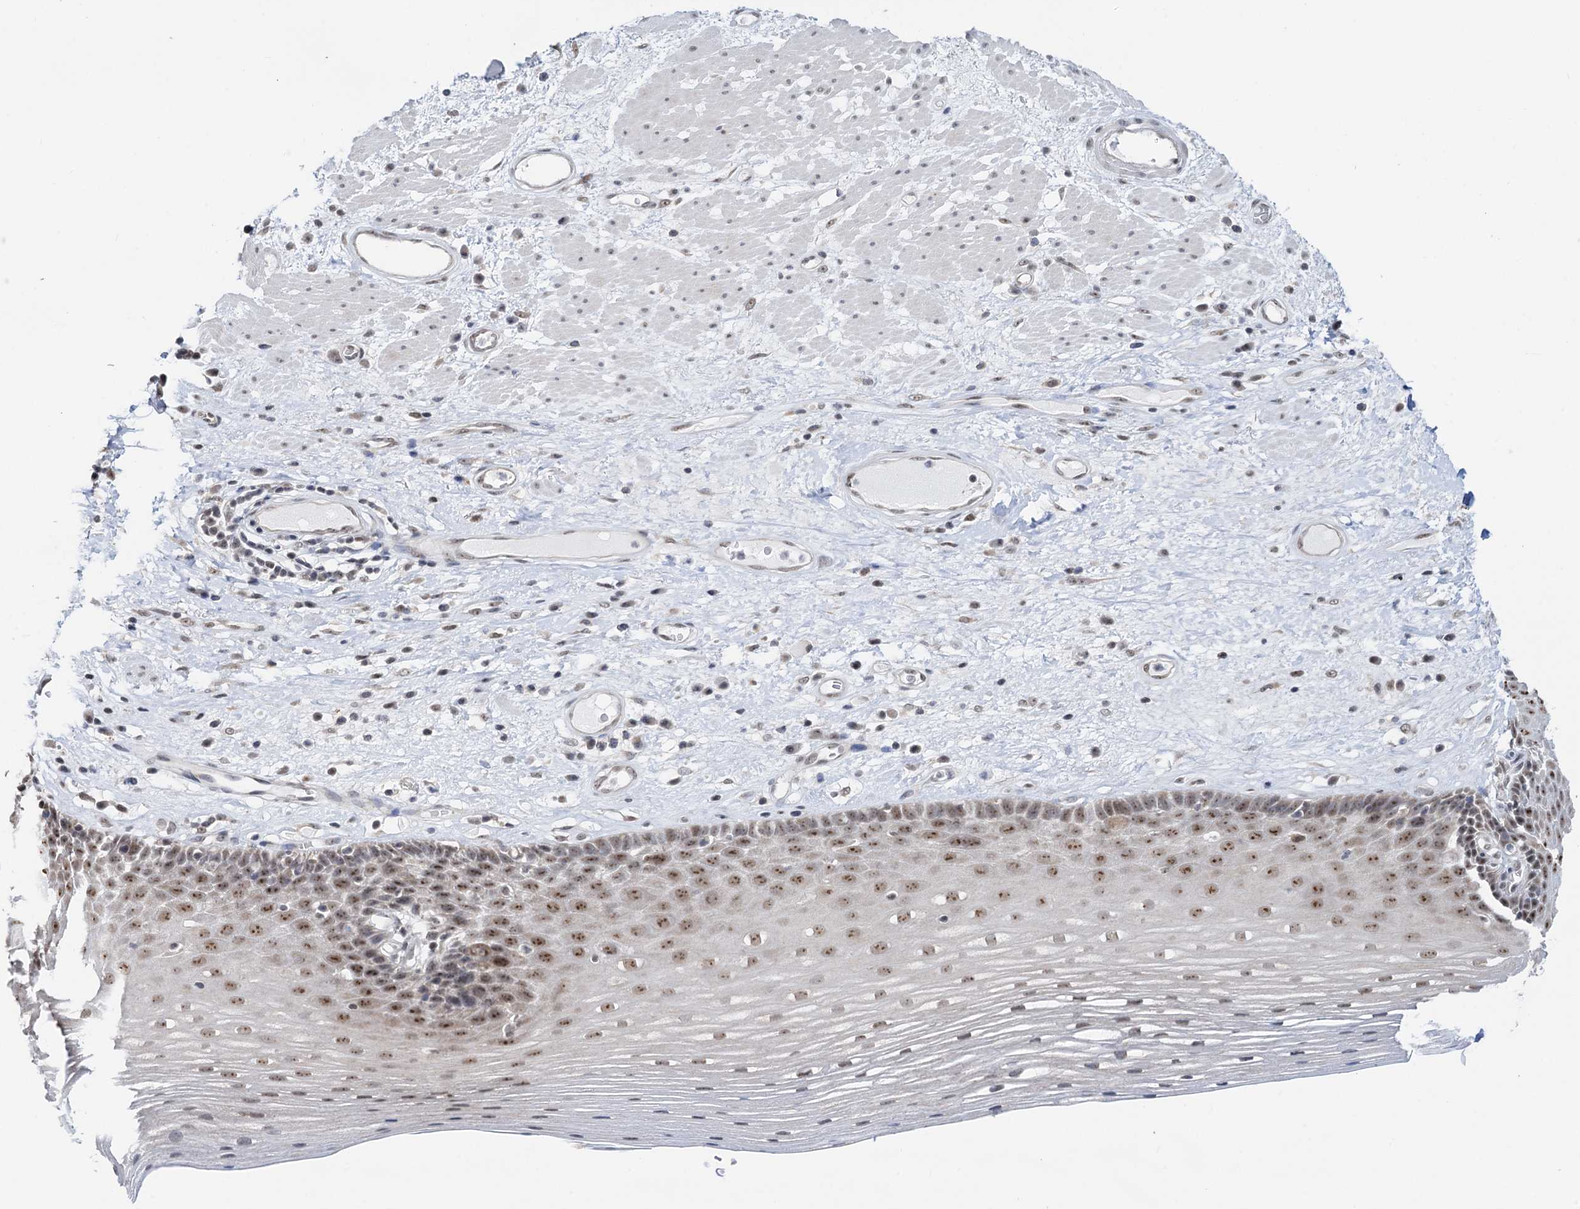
{"staining": {"intensity": "moderate", "quantity": "25%-75%", "location": "nuclear"}, "tissue": "esophagus", "cell_type": "Squamous epithelial cells", "image_type": "normal", "snomed": [{"axis": "morphology", "description": "Normal tissue, NOS"}, {"axis": "topography", "description": "Esophagus"}], "caption": "Squamous epithelial cells show medium levels of moderate nuclear positivity in approximately 25%-75% of cells in unremarkable human esophagus.", "gene": "NAT10", "patient": {"sex": "male", "age": 62}}